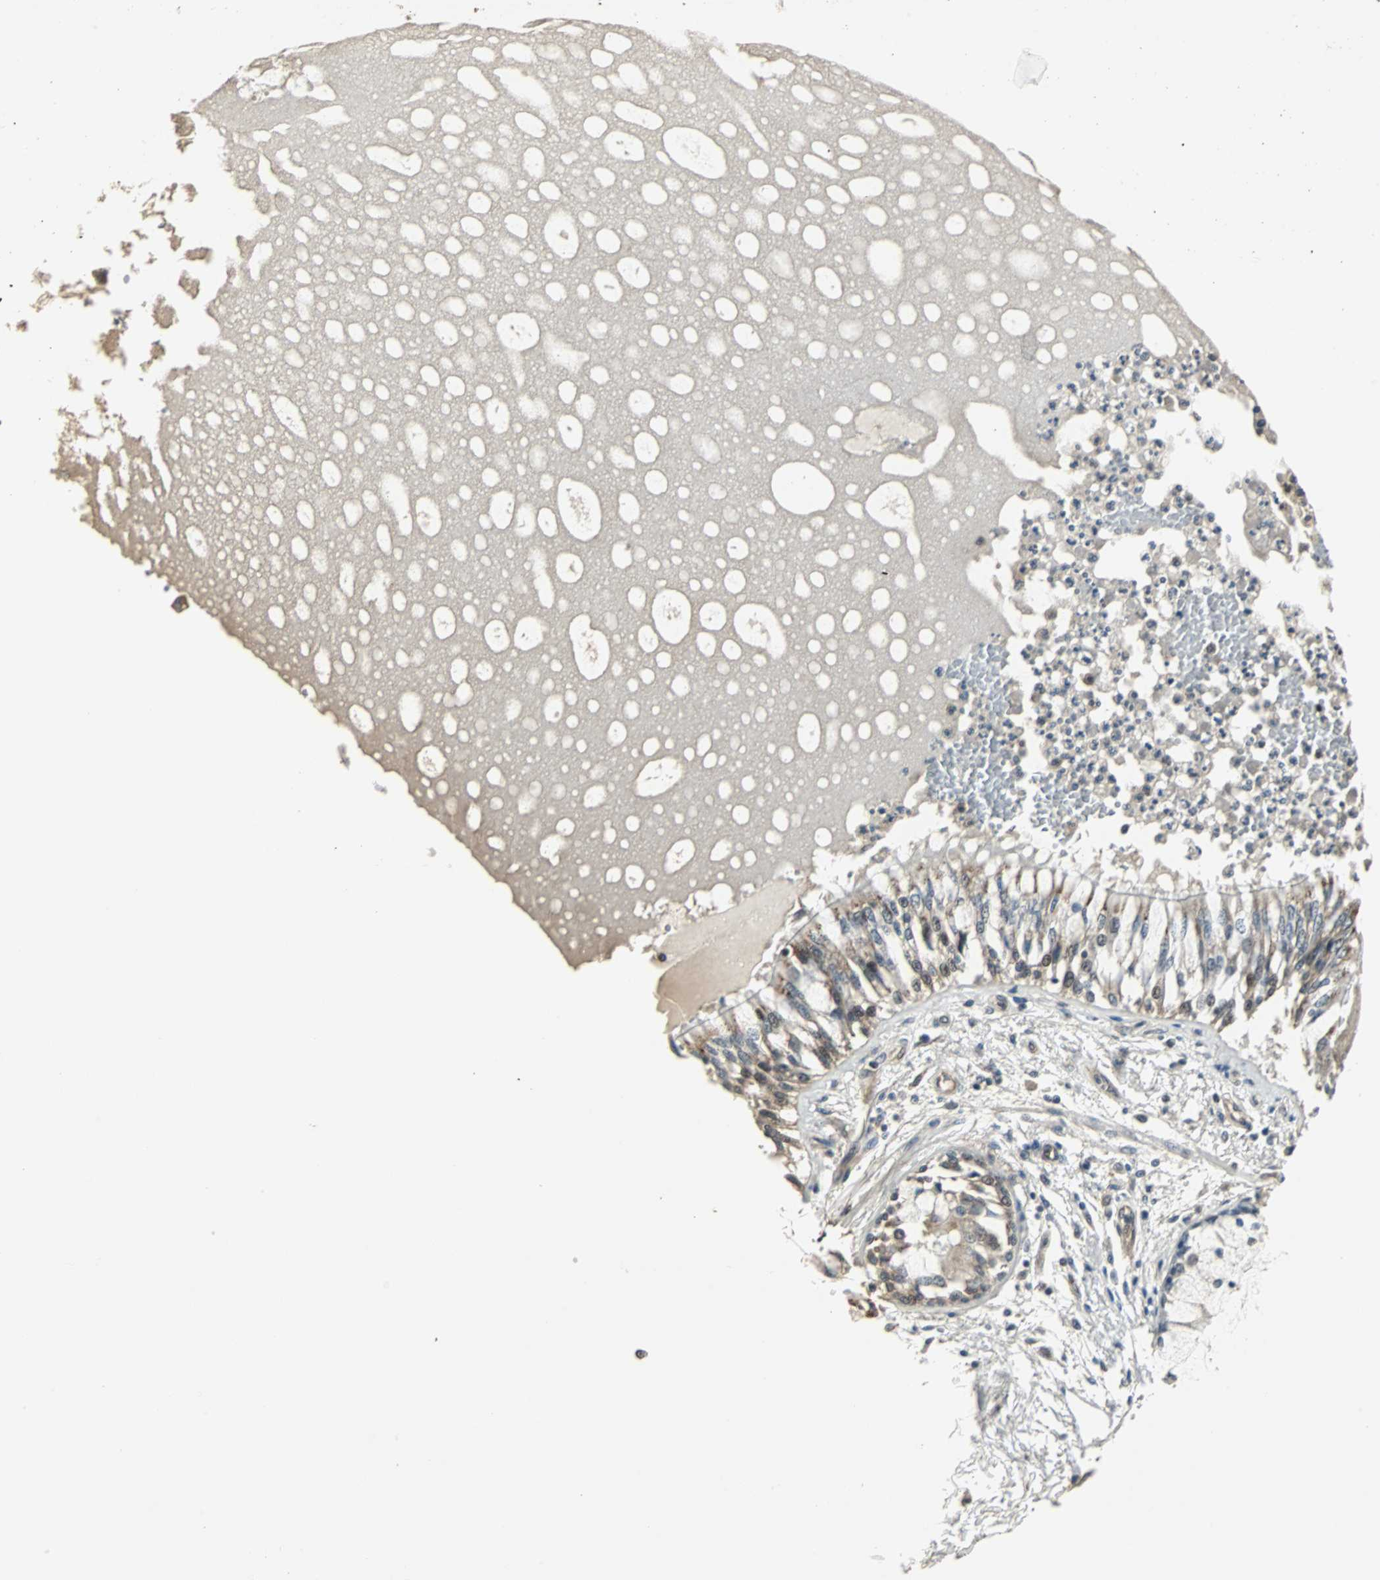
{"staining": {"intensity": "moderate", "quantity": ">75%", "location": "nuclear"}, "tissue": "bronchus", "cell_type": "Respiratory epithelial cells", "image_type": "normal", "snomed": [{"axis": "morphology", "description": "Normal tissue, NOS"}, {"axis": "topography", "description": "Cartilage tissue"}, {"axis": "topography", "description": "Bronchus"}, {"axis": "topography", "description": "Lung"}], "caption": "DAB immunohistochemical staining of normal bronchus exhibits moderate nuclear protein expression in about >75% of respiratory epithelial cells. (Stains: DAB (3,3'-diaminobenzidine) in brown, nuclei in blue, Microscopy: brightfield microscopy at high magnification).", "gene": "MED4", "patient": {"sex": "female", "age": 49}}